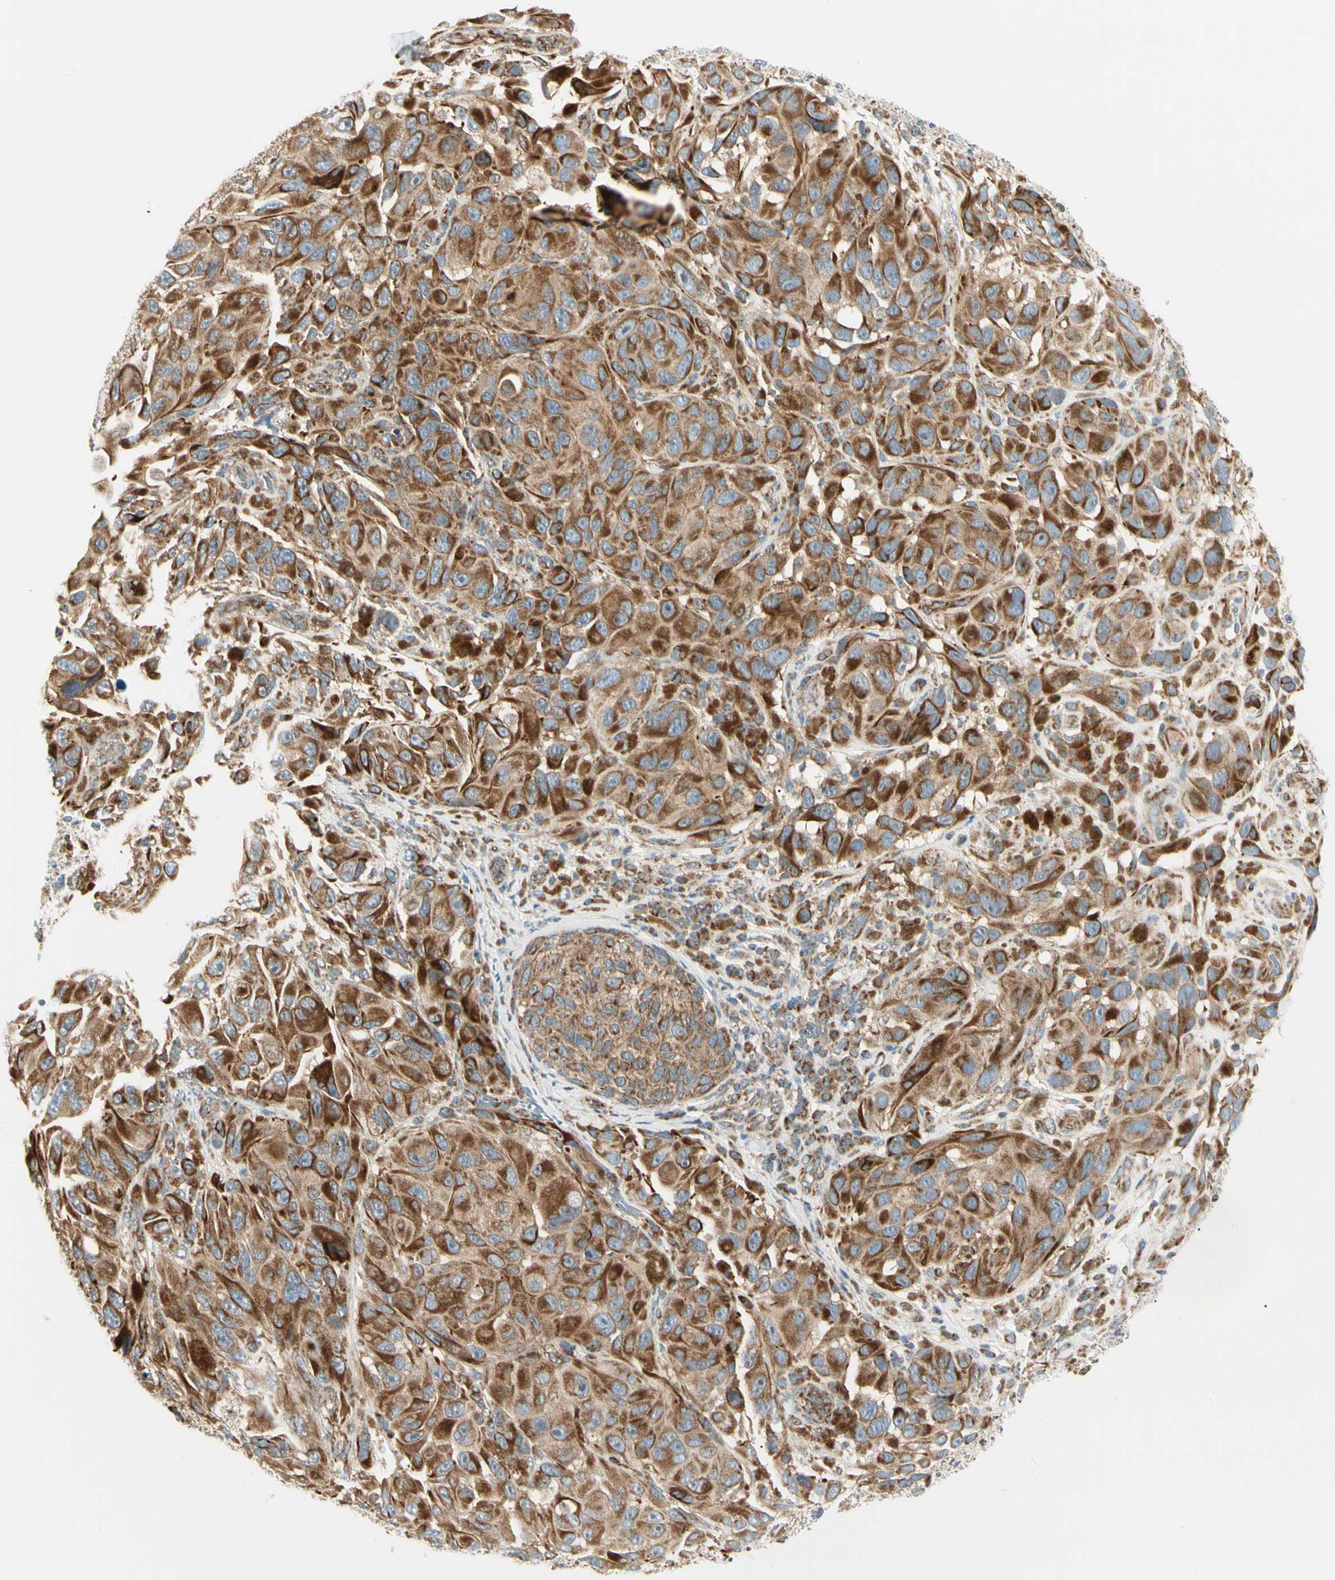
{"staining": {"intensity": "strong", "quantity": ">75%", "location": "cytoplasmic/membranous"}, "tissue": "melanoma", "cell_type": "Tumor cells", "image_type": "cancer", "snomed": [{"axis": "morphology", "description": "Malignant melanoma, NOS"}, {"axis": "topography", "description": "Skin"}], "caption": "Immunohistochemical staining of melanoma reveals strong cytoplasmic/membranous protein staining in approximately >75% of tumor cells.", "gene": "TBC1D10A", "patient": {"sex": "female", "age": 73}}